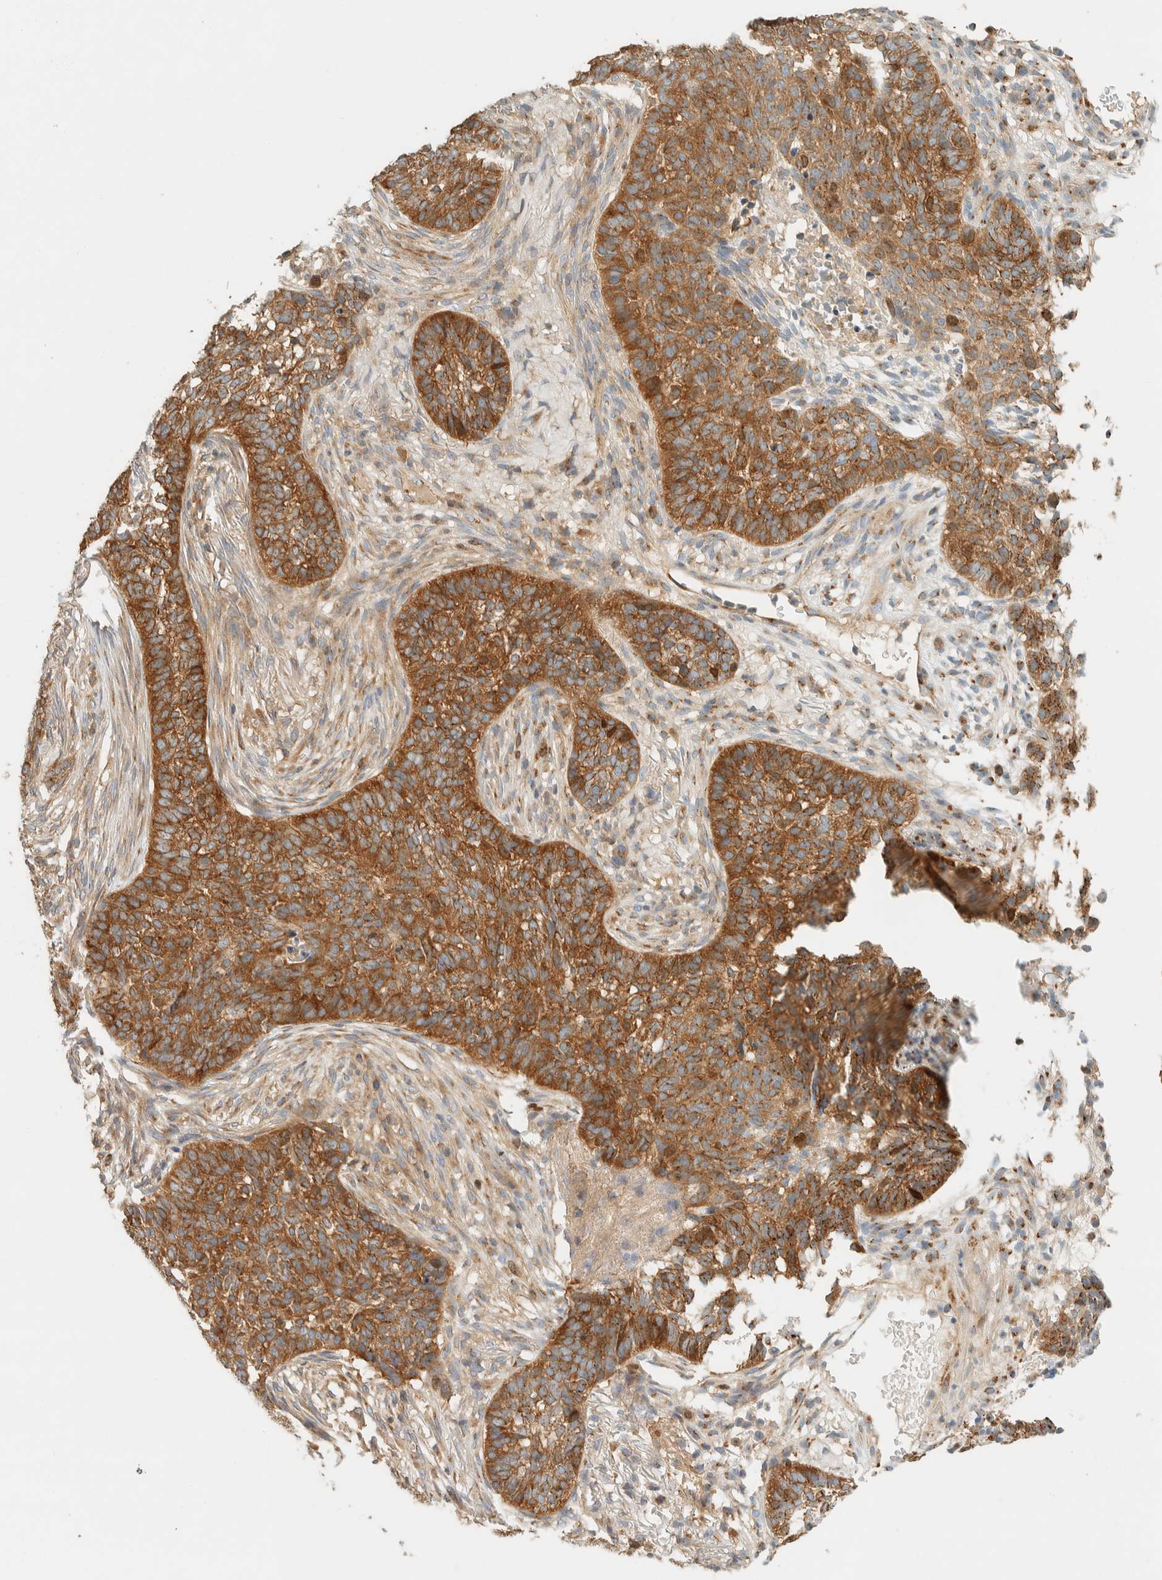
{"staining": {"intensity": "moderate", "quantity": ">75%", "location": "cytoplasmic/membranous"}, "tissue": "skin cancer", "cell_type": "Tumor cells", "image_type": "cancer", "snomed": [{"axis": "morphology", "description": "Basal cell carcinoma"}, {"axis": "topography", "description": "Skin"}], "caption": "The immunohistochemical stain highlights moderate cytoplasmic/membranous expression in tumor cells of skin cancer tissue.", "gene": "ARFGEF1", "patient": {"sex": "male", "age": 85}}